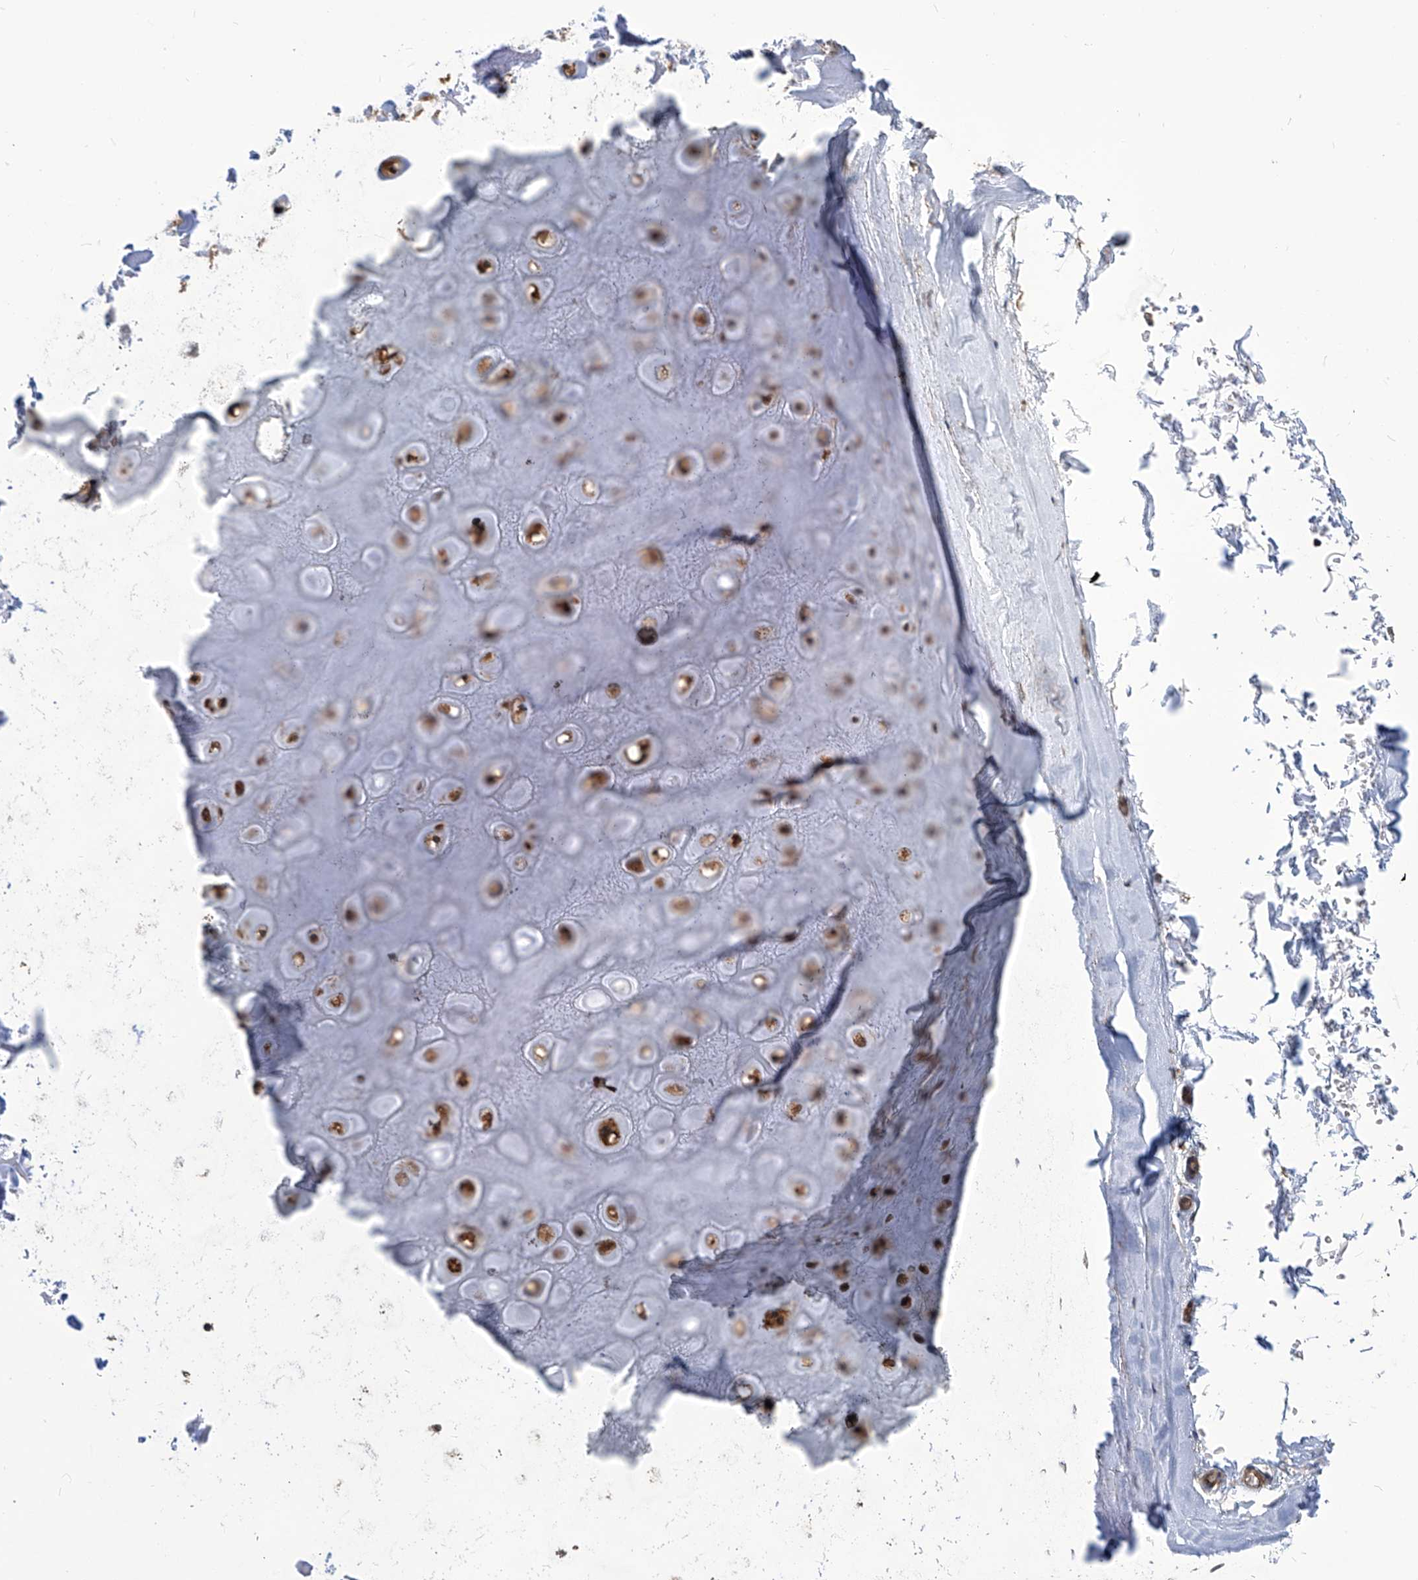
{"staining": {"intensity": "moderate", "quantity": ">75%", "location": "cytoplasmic/membranous"}, "tissue": "adipose tissue", "cell_type": "Adipocytes", "image_type": "normal", "snomed": [{"axis": "morphology", "description": "Normal tissue, NOS"}, {"axis": "morphology", "description": "Basal cell carcinoma"}, {"axis": "topography", "description": "Skin"}], "caption": "Brown immunohistochemical staining in normal human adipose tissue shows moderate cytoplasmic/membranous positivity in approximately >75% of adipocytes. (Stains: DAB in brown, nuclei in blue, Microscopy: brightfield microscopy at high magnification).", "gene": "PSMB1", "patient": {"sex": "female", "age": 89}}